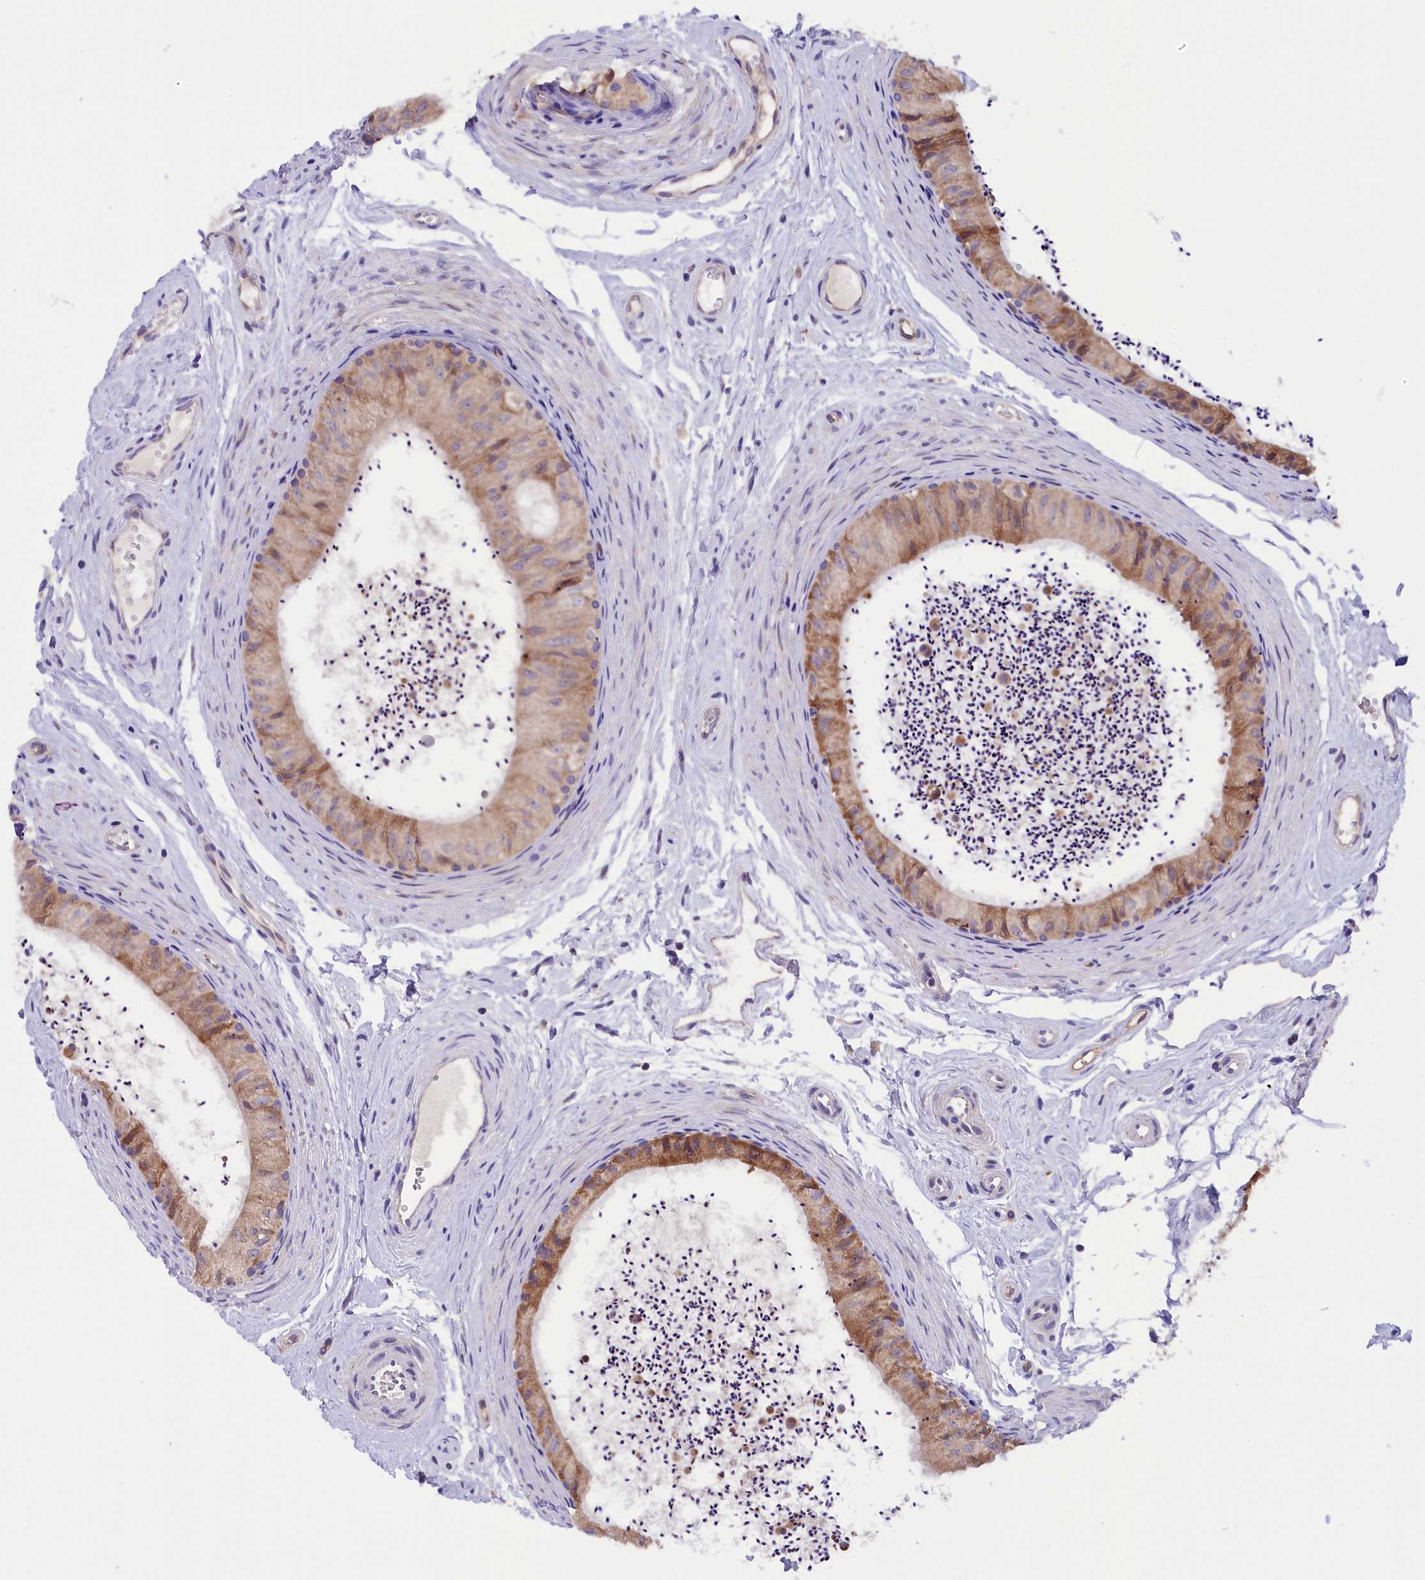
{"staining": {"intensity": "moderate", "quantity": "<25%", "location": "cytoplasmic/membranous"}, "tissue": "epididymis", "cell_type": "Glandular cells", "image_type": "normal", "snomed": [{"axis": "morphology", "description": "Normal tissue, NOS"}, {"axis": "topography", "description": "Epididymis"}], "caption": "Glandular cells exhibit moderate cytoplasmic/membranous expression in approximately <25% of cells in benign epididymis. (DAB = brown stain, brightfield microscopy at high magnification).", "gene": "DNAJB9", "patient": {"sex": "male", "age": 56}}